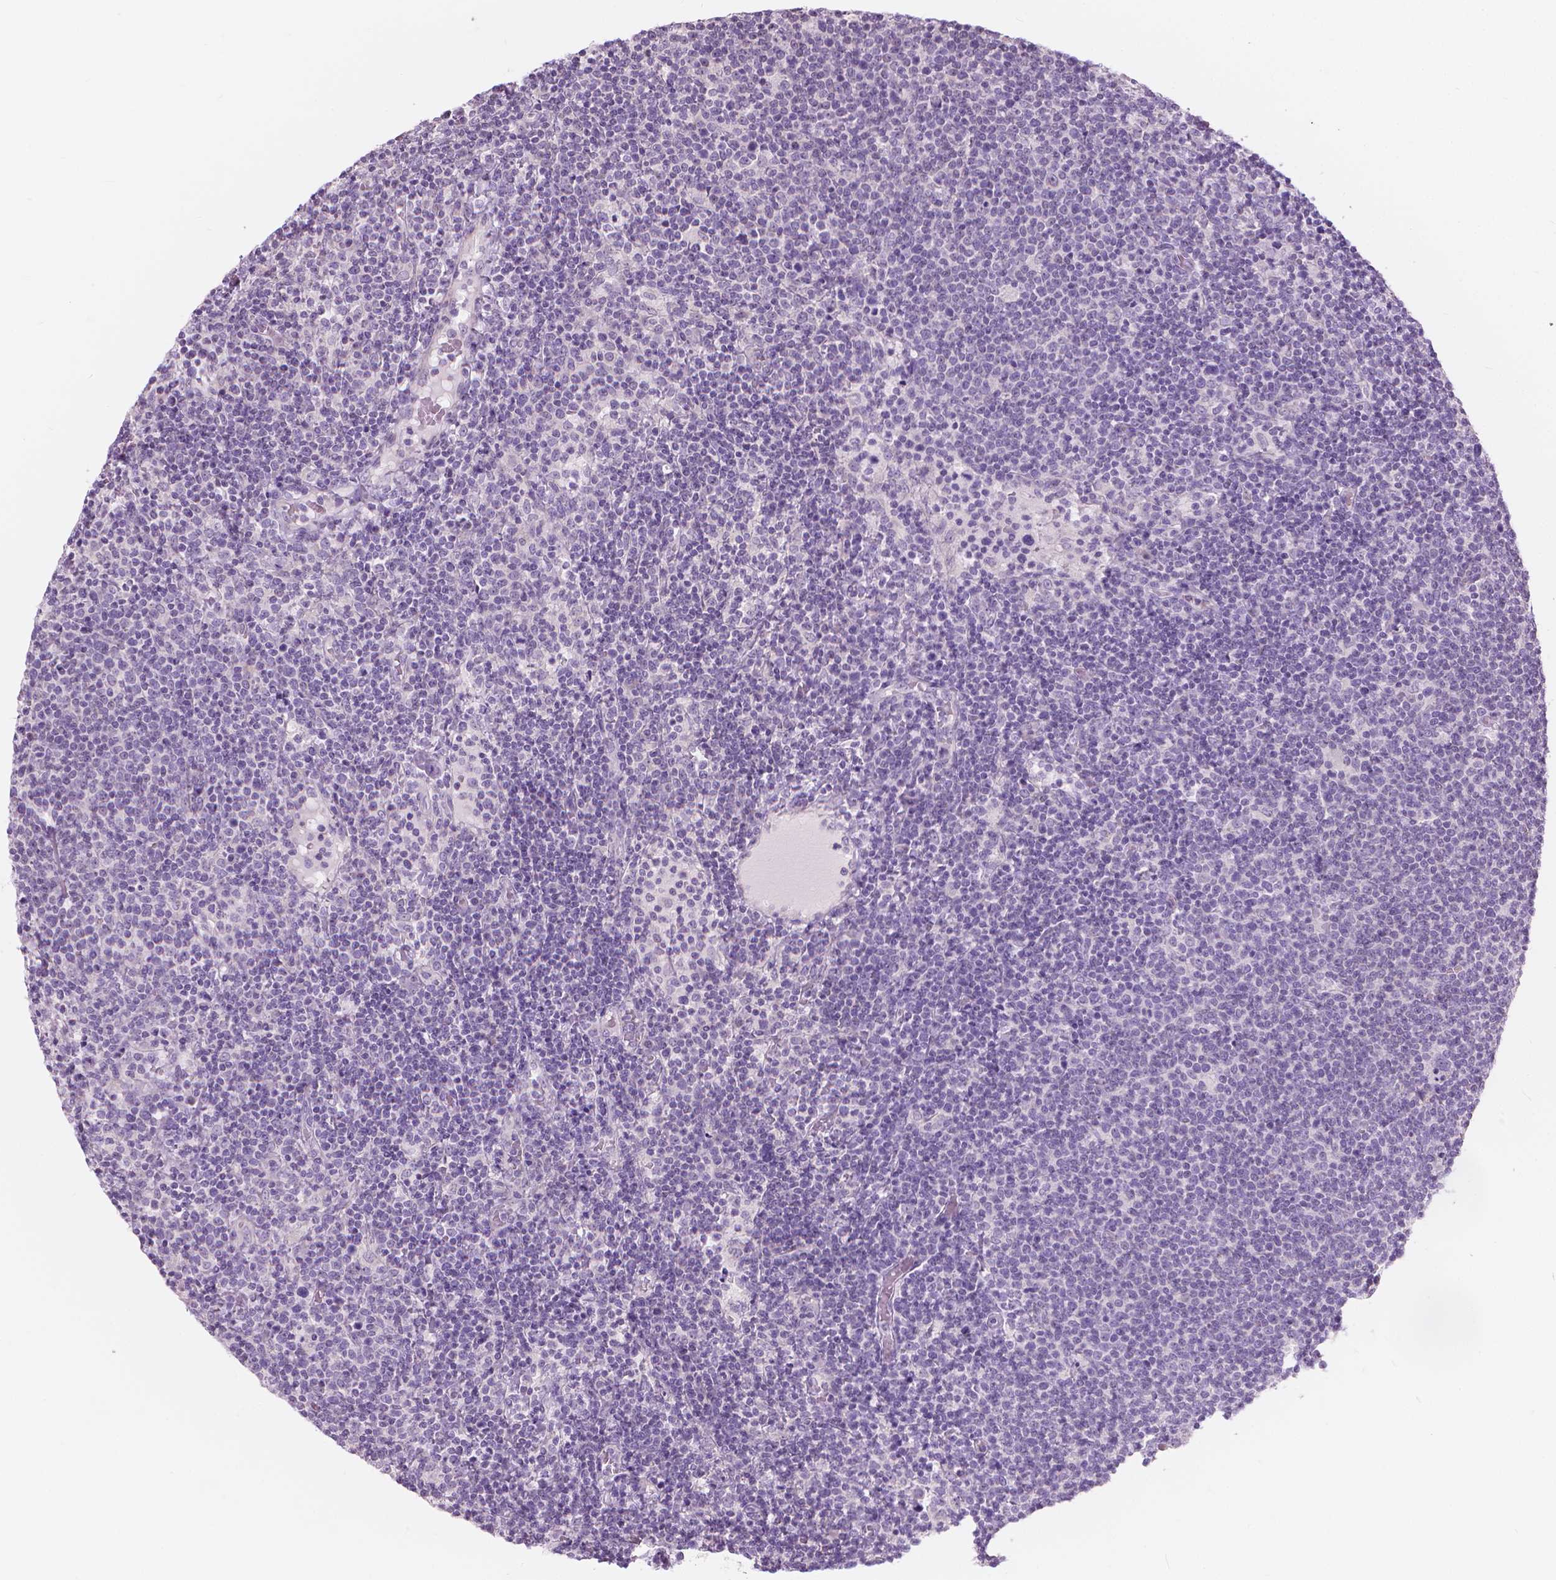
{"staining": {"intensity": "negative", "quantity": "none", "location": "none"}, "tissue": "lymphoma", "cell_type": "Tumor cells", "image_type": "cancer", "snomed": [{"axis": "morphology", "description": "Malignant lymphoma, non-Hodgkin's type, High grade"}, {"axis": "topography", "description": "Lymph node"}], "caption": "Micrograph shows no protein expression in tumor cells of lymphoma tissue.", "gene": "GPRC5A", "patient": {"sex": "male", "age": 61}}